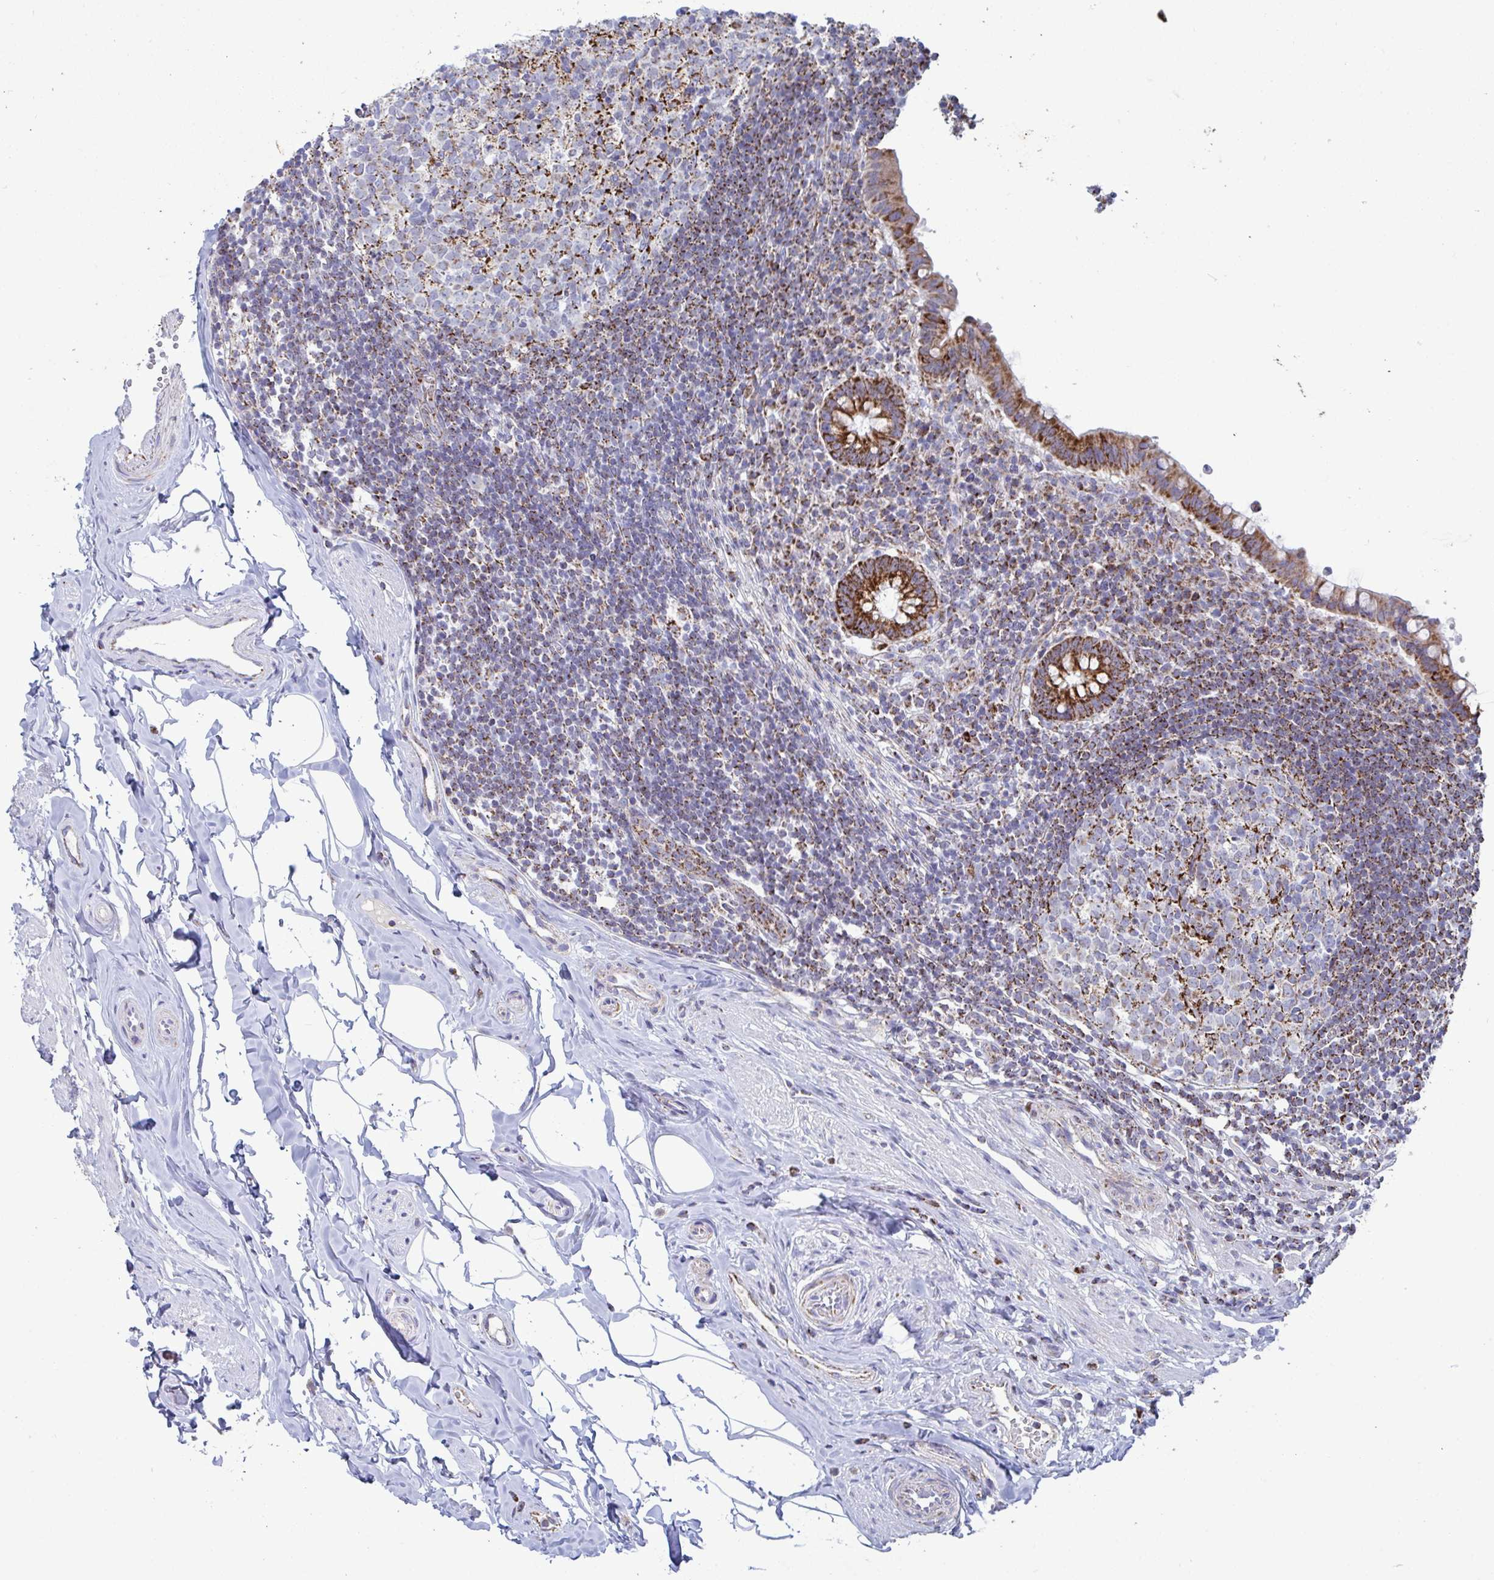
{"staining": {"intensity": "strong", "quantity": ">75%", "location": "cytoplasmic/membranous"}, "tissue": "appendix", "cell_type": "Glandular cells", "image_type": "normal", "snomed": [{"axis": "morphology", "description": "Normal tissue, NOS"}, {"axis": "topography", "description": "Appendix"}], "caption": "This photomicrograph demonstrates immunohistochemistry staining of normal appendix, with high strong cytoplasmic/membranous expression in about >75% of glandular cells.", "gene": "BCAT2", "patient": {"sex": "female", "age": 56}}